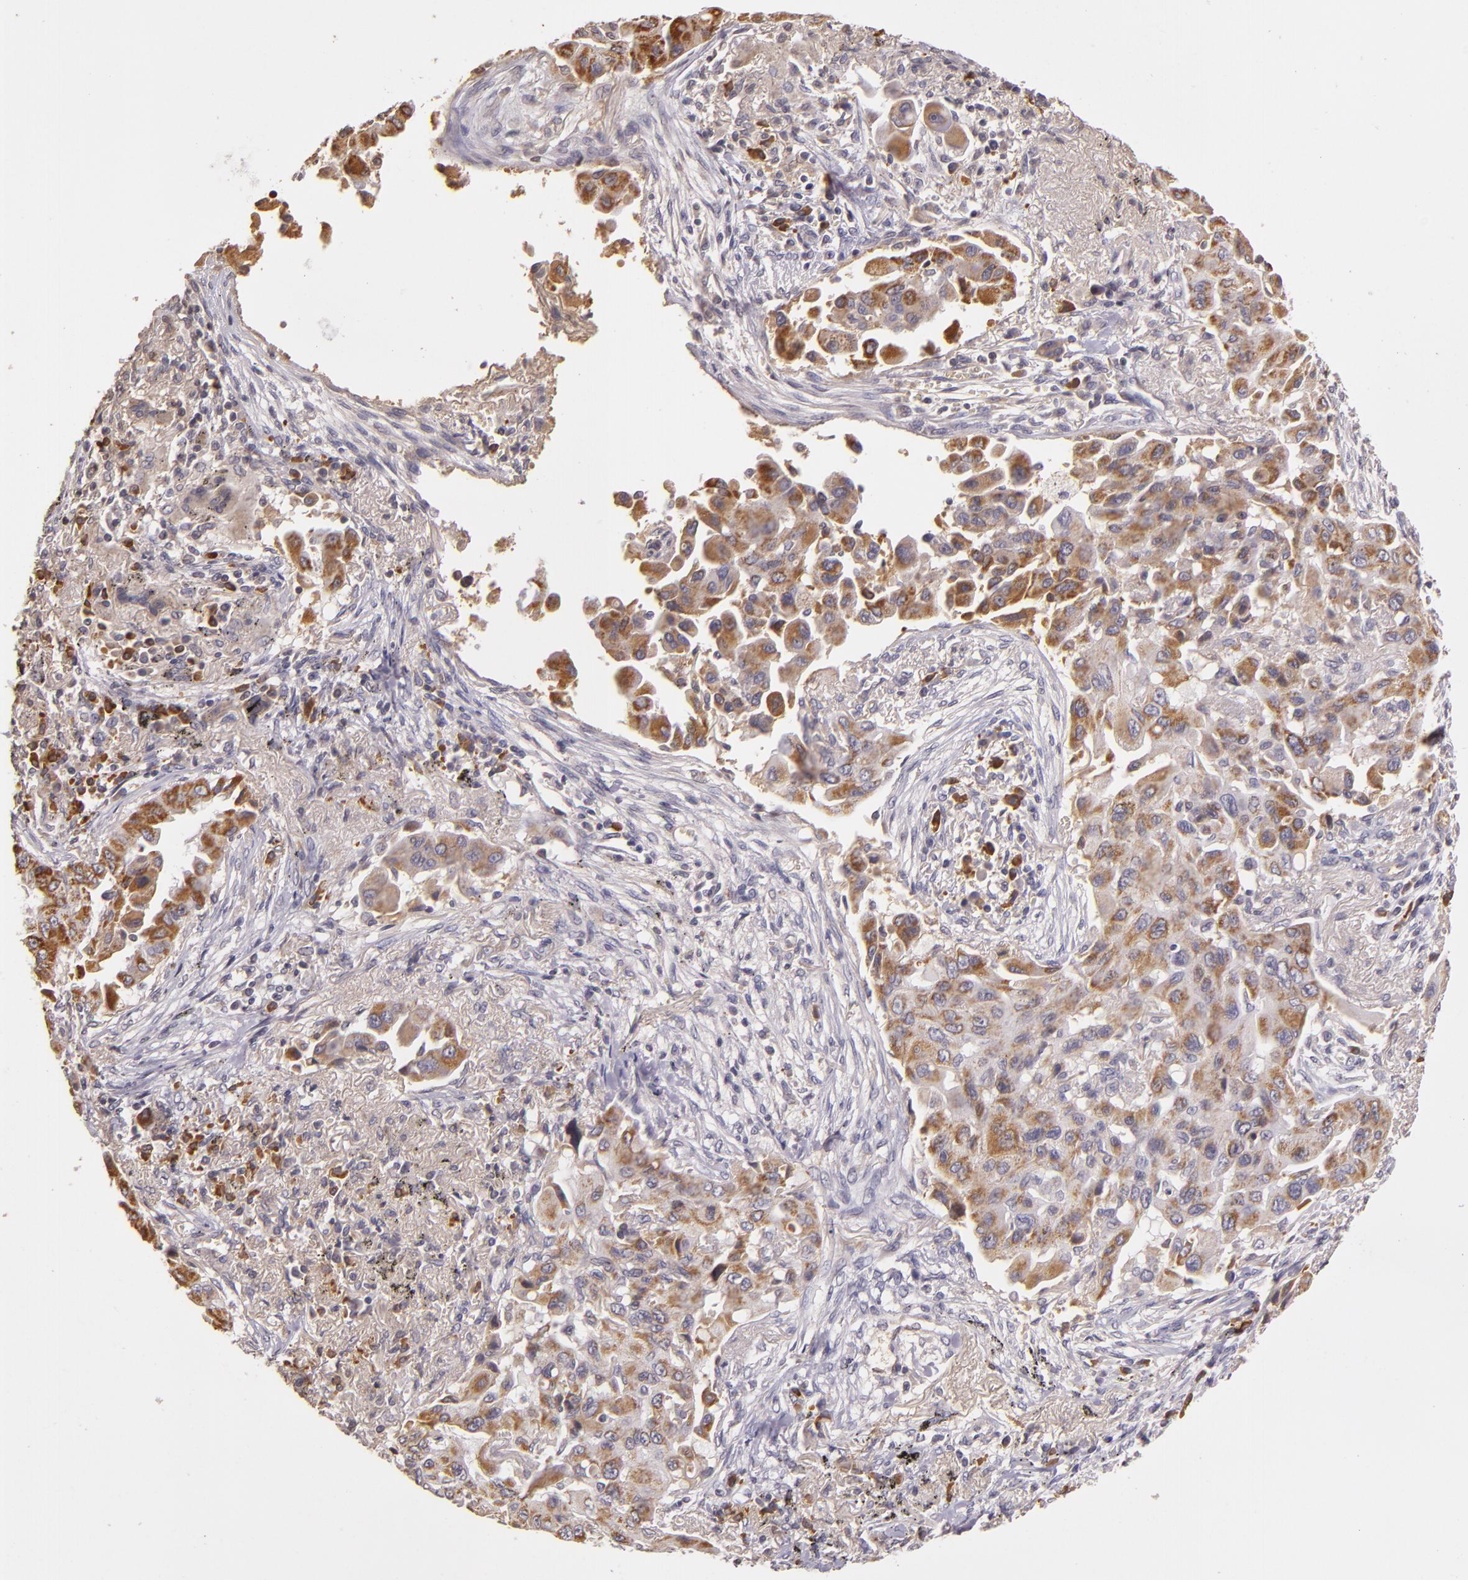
{"staining": {"intensity": "moderate", "quantity": ">75%", "location": "cytoplasmic/membranous"}, "tissue": "lung cancer", "cell_type": "Tumor cells", "image_type": "cancer", "snomed": [{"axis": "morphology", "description": "Adenocarcinoma, NOS"}, {"axis": "topography", "description": "Lung"}], "caption": "High-power microscopy captured an IHC image of lung adenocarcinoma, revealing moderate cytoplasmic/membranous positivity in about >75% of tumor cells.", "gene": "ABL1", "patient": {"sex": "male", "age": 68}}